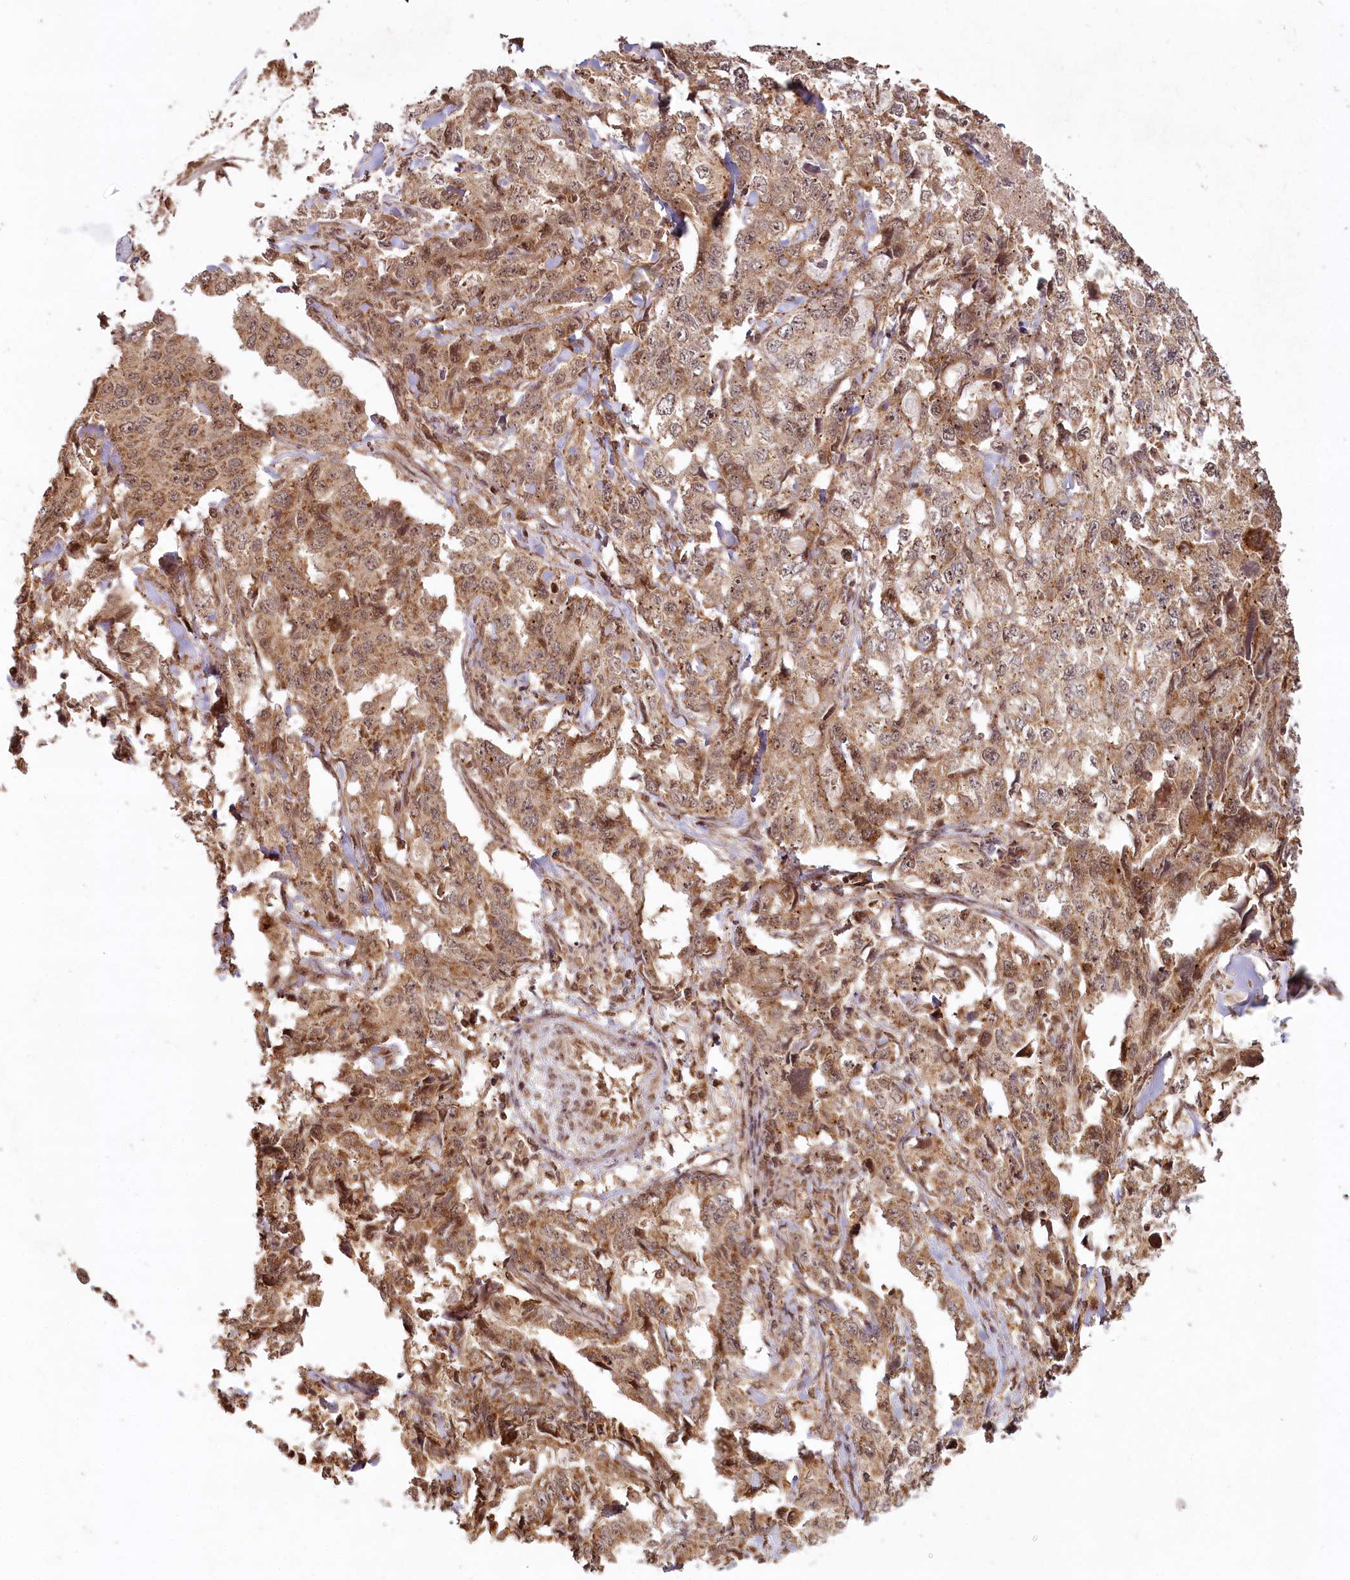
{"staining": {"intensity": "moderate", "quantity": ">75%", "location": "cytoplasmic/membranous"}, "tissue": "lung cancer", "cell_type": "Tumor cells", "image_type": "cancer", "snomed": [{"axis": "morphology", "description": "Adenocarcinoma, NOS"}, {"axis": "topography", "description": "Lung"}], "caption": "This image reveals lung adenocarcinoma stained with immunohistochemistry to label a protein in brown. The cytoplasmic/membranous of tumor cells show moderate positivity for the protein. Nuclei are counter-stained blue.", "gene": "MICU1", "patient": {"sex": "female", "age": 51}}